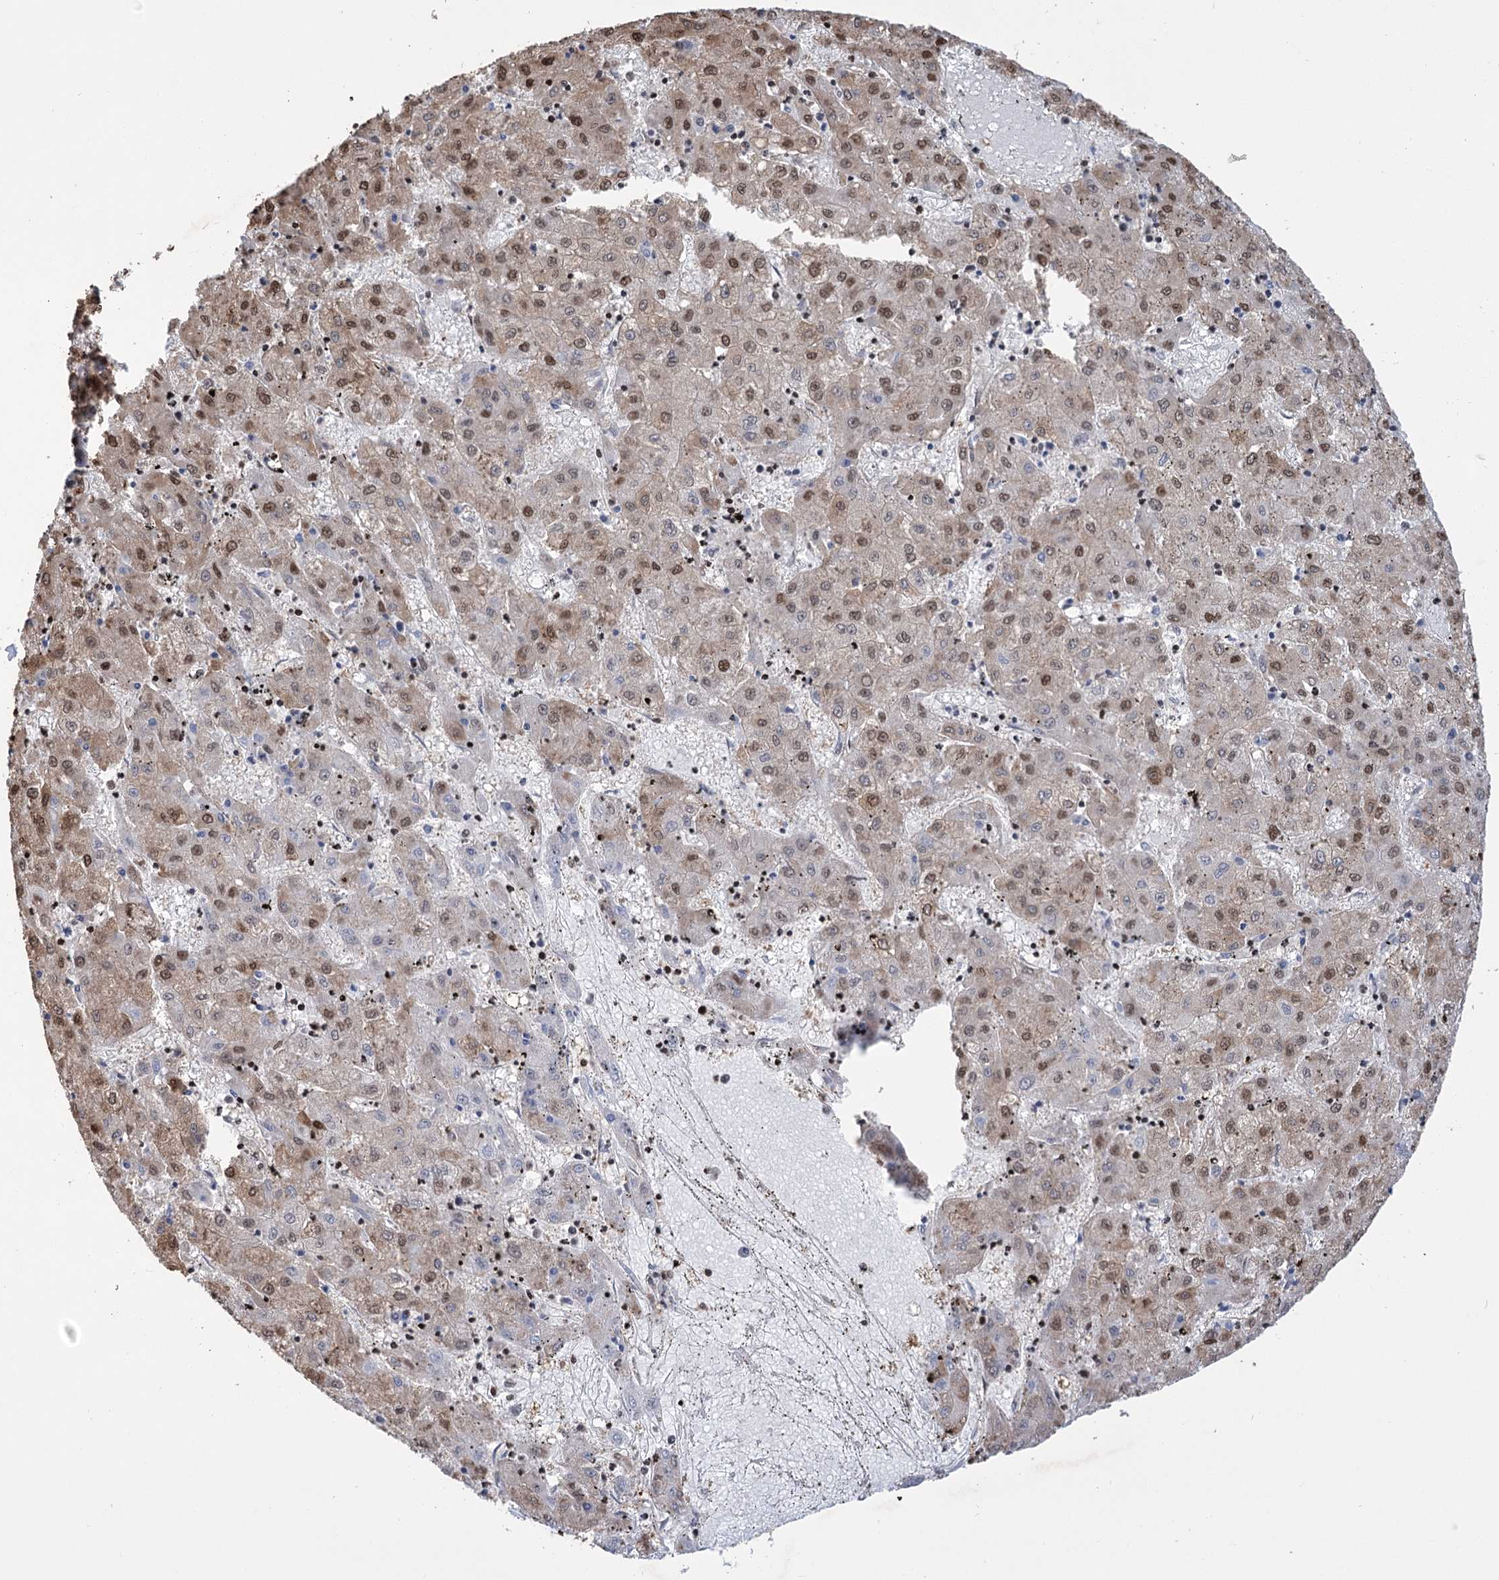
{"staining": {"intensity": "moderate", "quantity": ">75%", "location": "nuclear"}, "tissue": "liver cancer", "cell_type": "Tumor cells", "image_type": "cancer", "snomed": [{"axis": "morphology", "description": "Carcinoma, Hepatocellular, NOS"}, {"axis": "topography", "description": "Liver"}], "caption": "Liver cancer (hepatocellular carcinoma) tissue displays moderate nuclear expression in about >75% of tumor cells, visualized by immunohistochemistry.", "gene": "NFU1", "patient": {"sex": "male", "age": 72}}